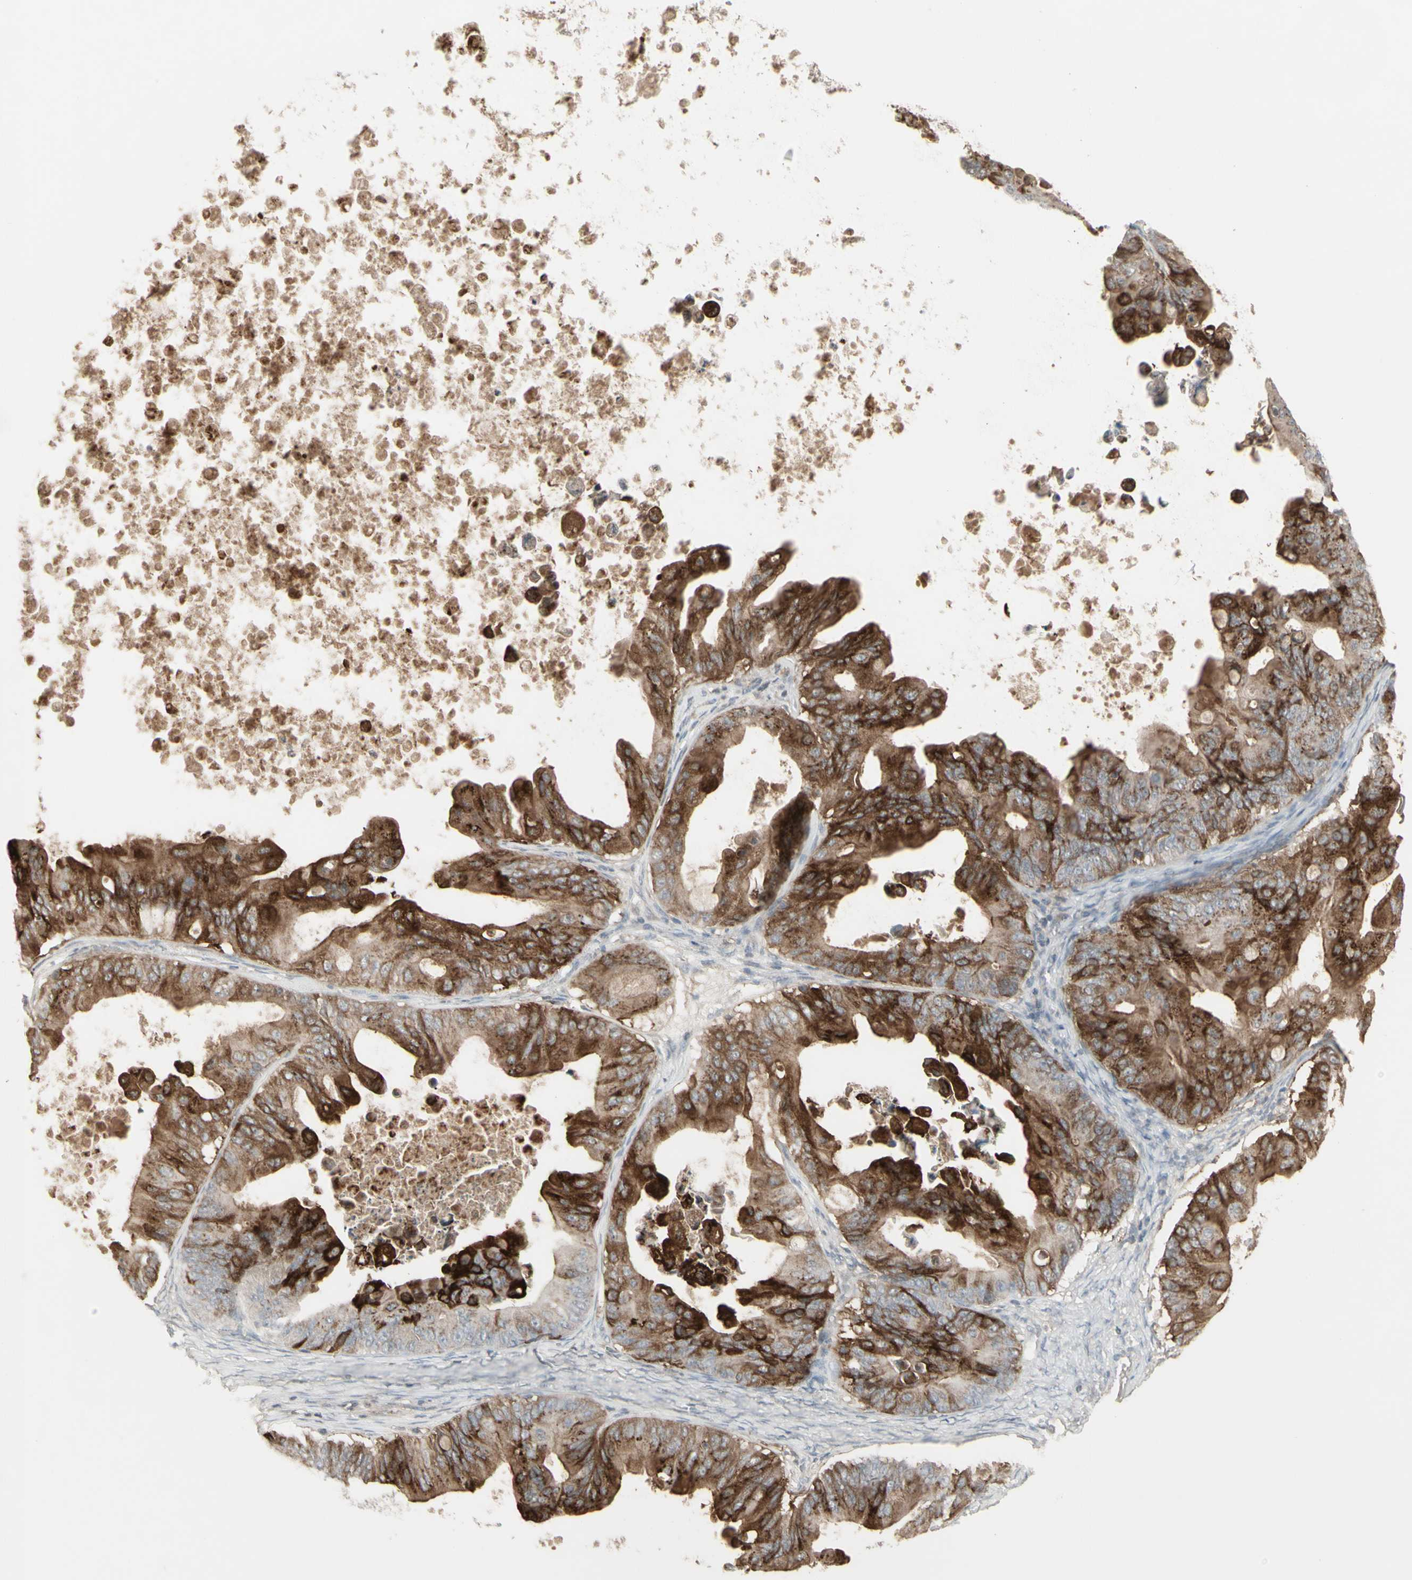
{"staining": {"intensity": "weak", "quantity": ">75%", "location": "cytoplasmic/membranous"}, "tissue": "ovarian cancer", "cell_type": "Tumor cells", "image_type": "cancer", "snomed": [{"axis": "morphology", "description": "Cystadenocarcinoma, mucinous, NOS"}, {"axis": "topography", "description": "Ovary"}], "caption": "Human ovarian cancer (mucinous cystadenocarcinoma) stained with a protein marker displays weak staining in tumor cells.", "gene": "CSK", "patient": {"sex": "female", "age": 37}}